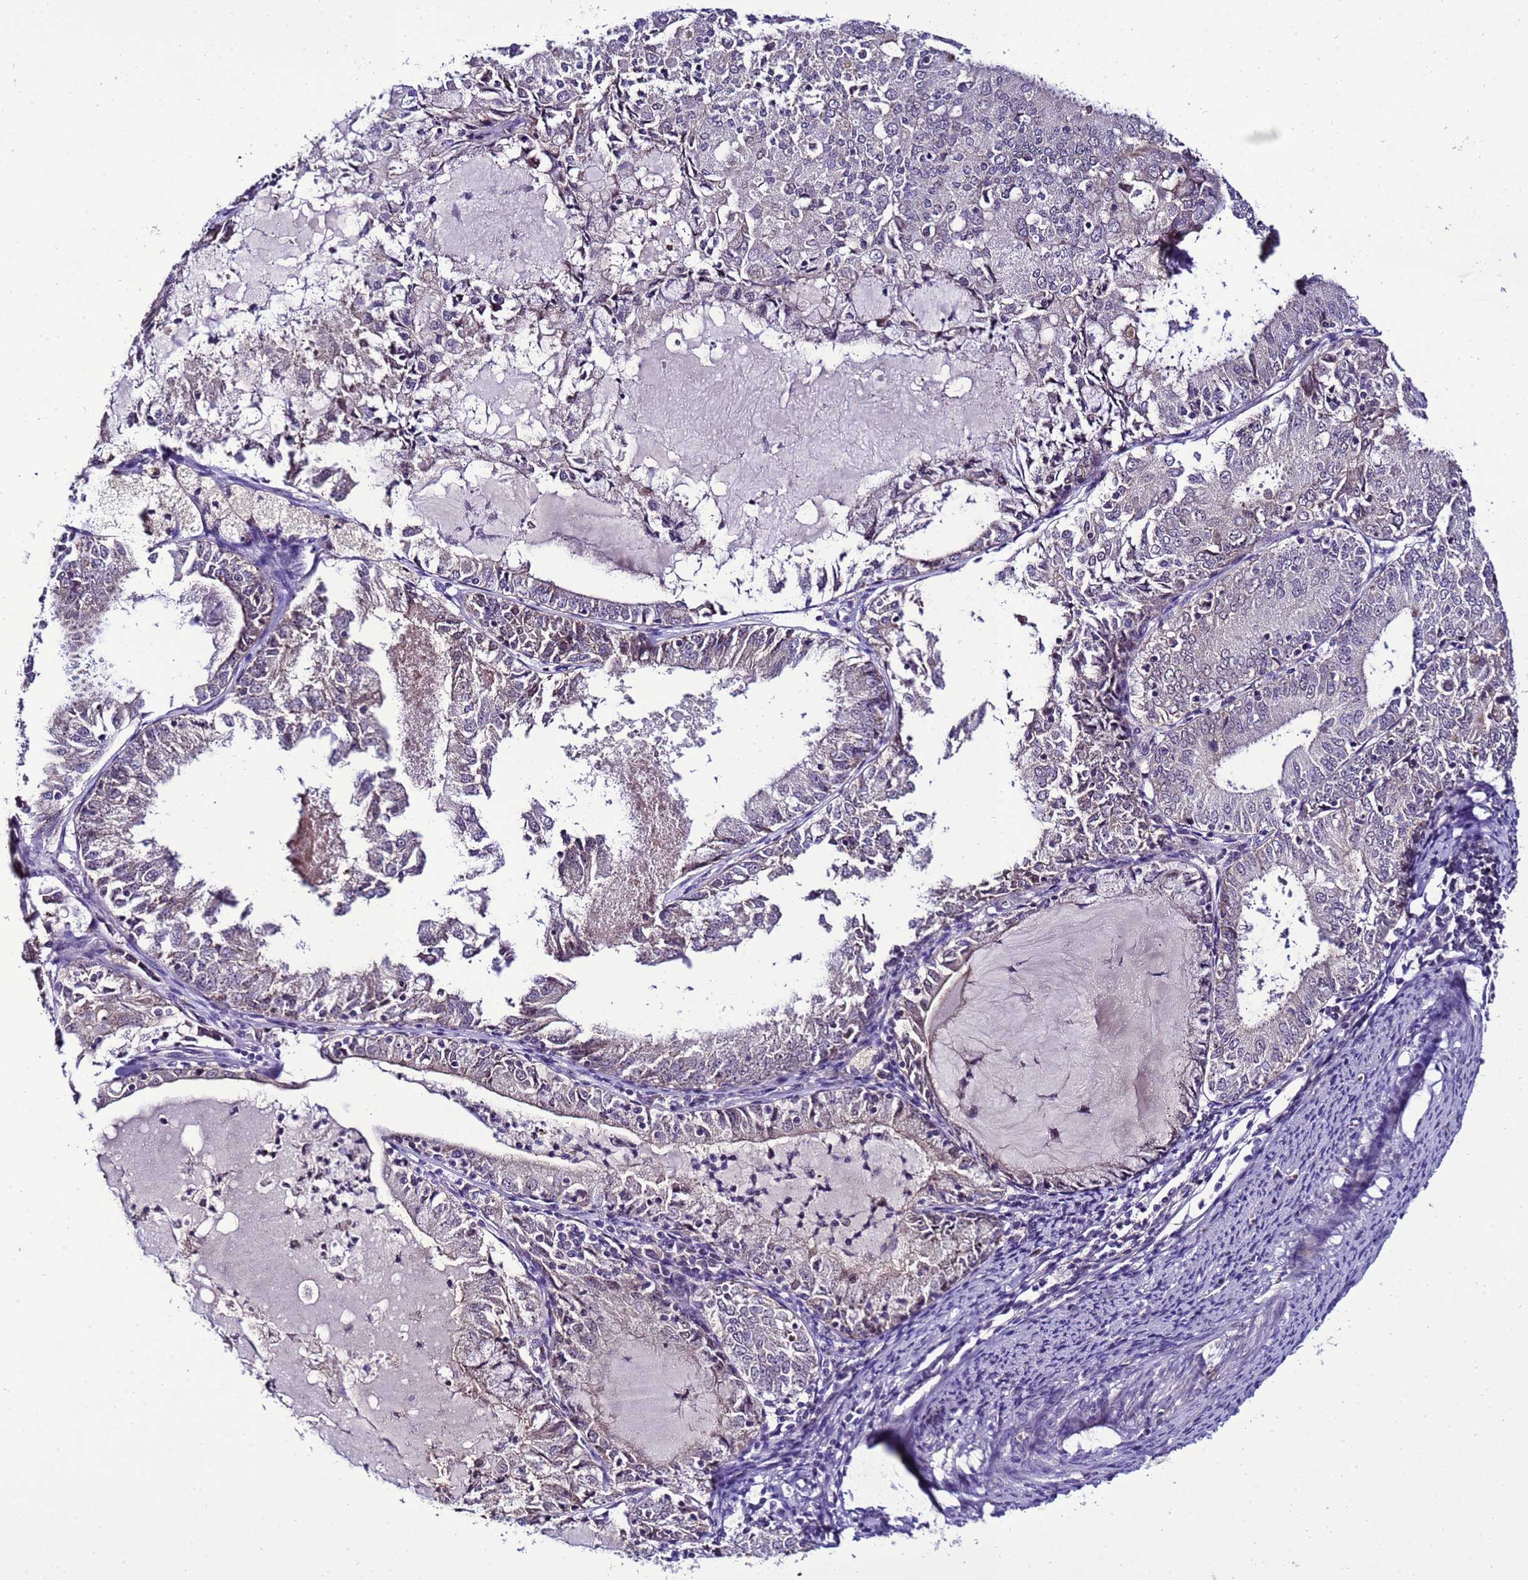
{"staining": {"intensity": "negative", "quantity": "none", "location": "none"}, "tissue": "endometrial cancer", "cell_type": "Tumor cells", "image_type": "cancer", "snomed": [{"axis": "morphology", "description": "Adenocarcinoma, NOS"}, {"axis": "topography", "description": "Endometrium"}], "caption": "Endometrial adenocarcinoma stained for a protein using IHC exhibits no positivity tumor cells.", "gene": "C19orf47", "patient": {"sex": "female", "age": 57}}